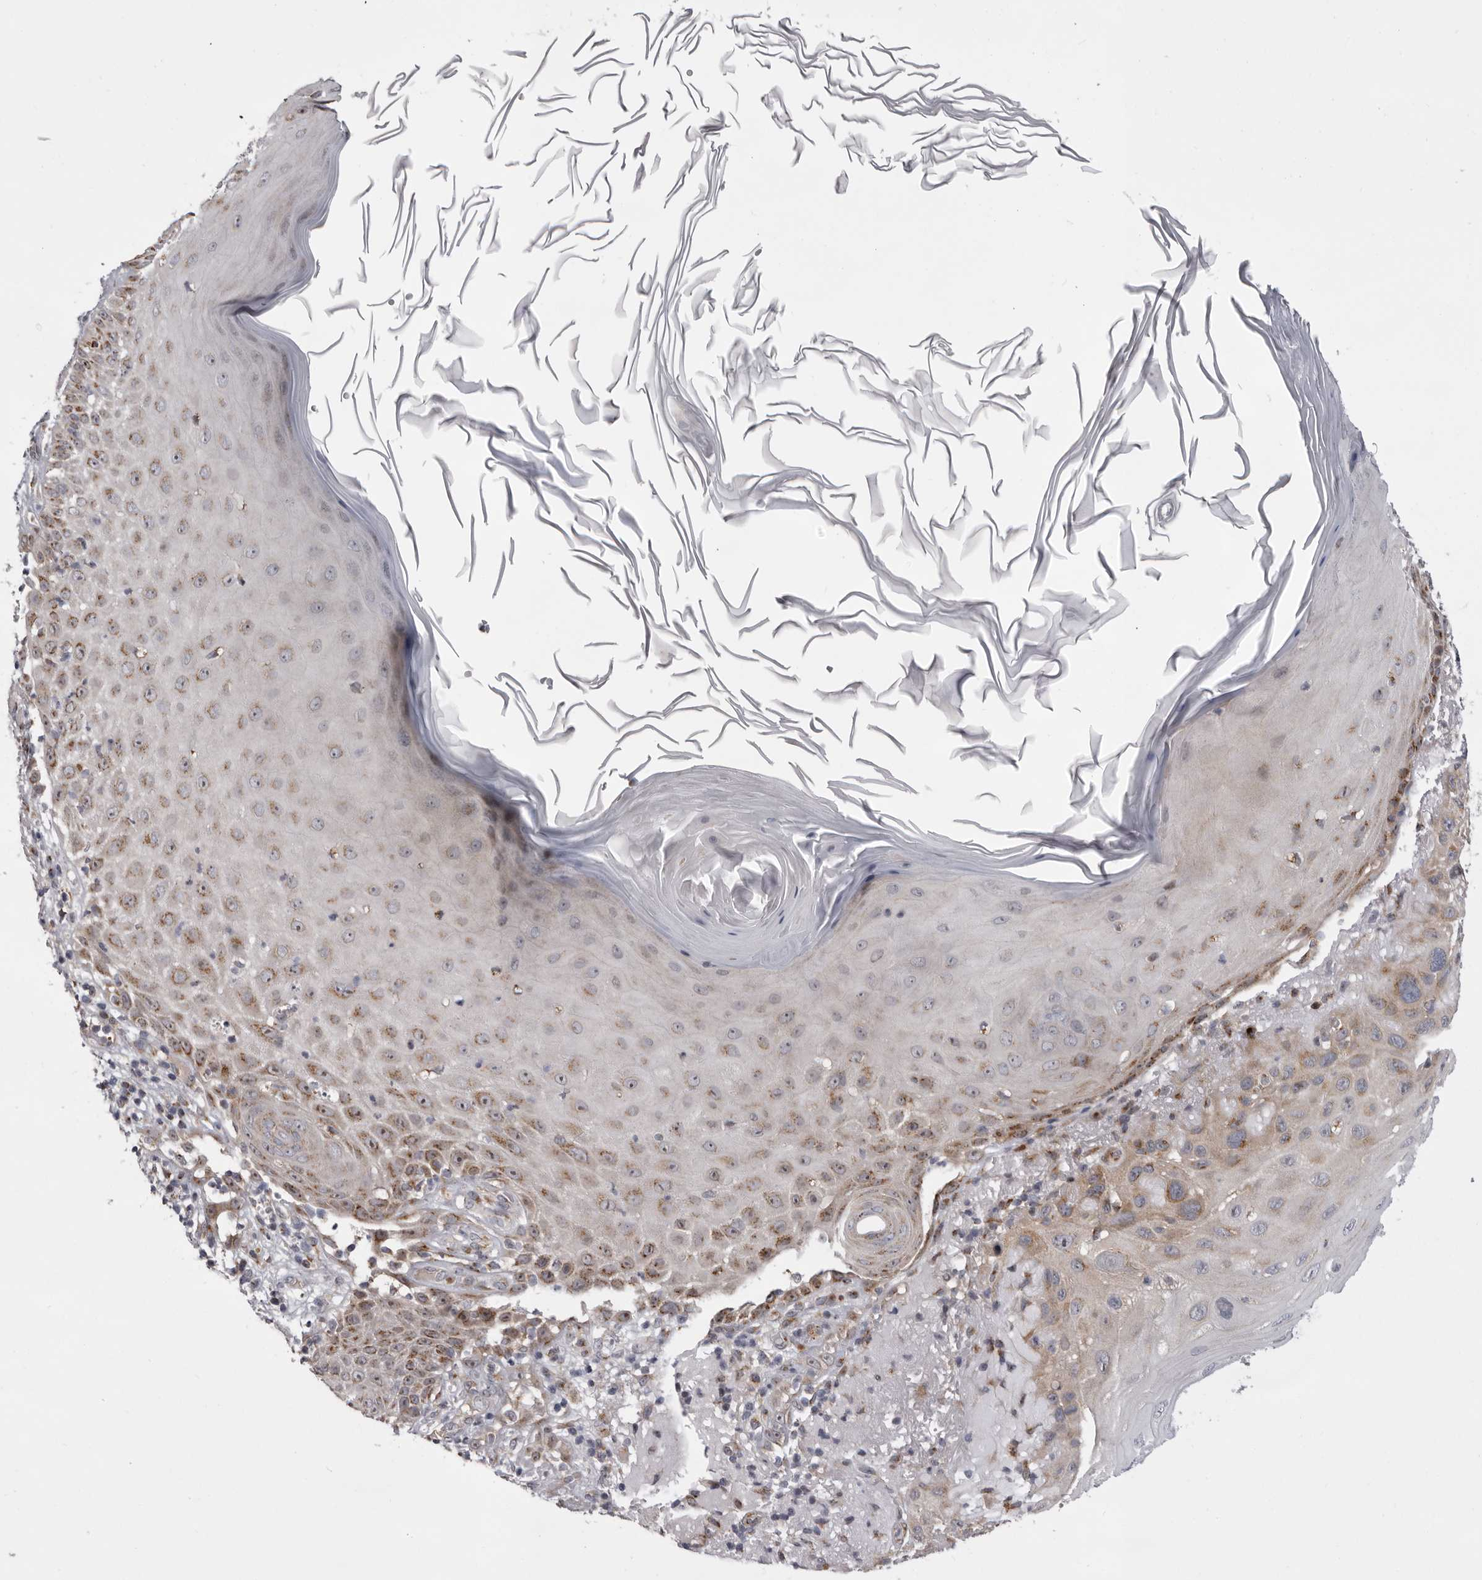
{"staining": {"intensity": "moderate", "quantity": ">75%", "location": "cytoplasmic/membranous"}, "tissue": "skin cancer", "cell_type": "Tumor cells", "image_type": "cancer", "snomed": [{"axis": "morphology", "description": "Normal tissue, NOS"}, {"axis": "morphology", "description": "Squamous cell carcinoma, NOS"}, {"axis": "topography", "description": "Skin"}], "caption": "High-power microscopy captured an IHC image of skin cancer, revealing moderate cytoplasmic/membranous staining in approximately >75% of tumor cells.", "gene": "WDR47", "patient": {"sex": "female", "age": 96}}